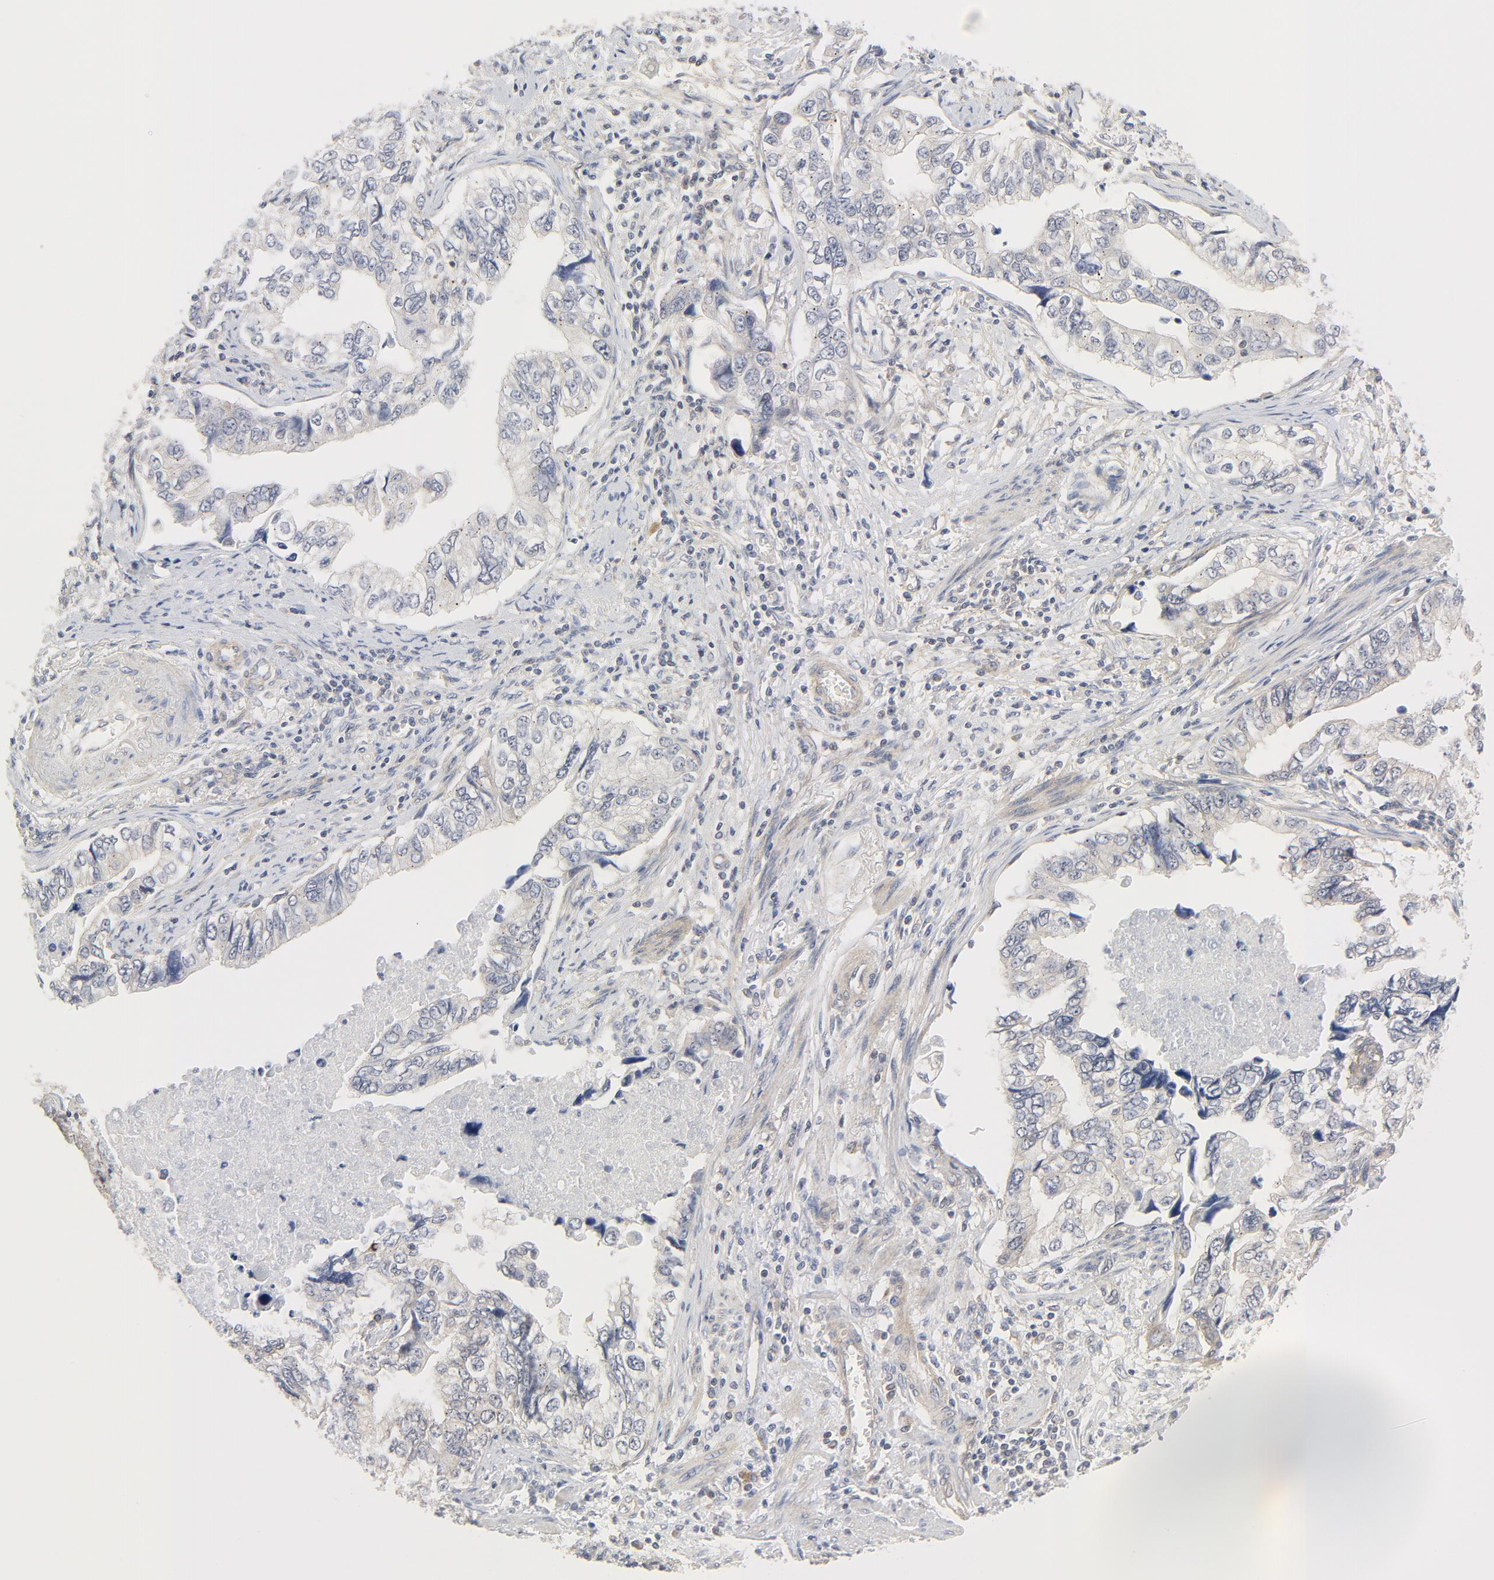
{"staining": {"intensity": "negative", "quantity": "none", "location": "none"}, "tissue": "stomach cancer", "cell_type": "Tumor cells", "image_type": "cancer", "snomed": [{"axis": "morphology", "description": "Adenocarcinoma, NOS"}, {"axis": "topography", "description": "Pancreas"}, {"axis": "topography", "description": "Stomach, upper"}], "caption": "DAB (3,3'-diaminobenzidine) immunohistochemical staining of adenocarcinoma (stomach) exhibits no significant staining in tumor cells.", "gene": "MAP2K7", "patient": {"sex": "male", "age": 77}}